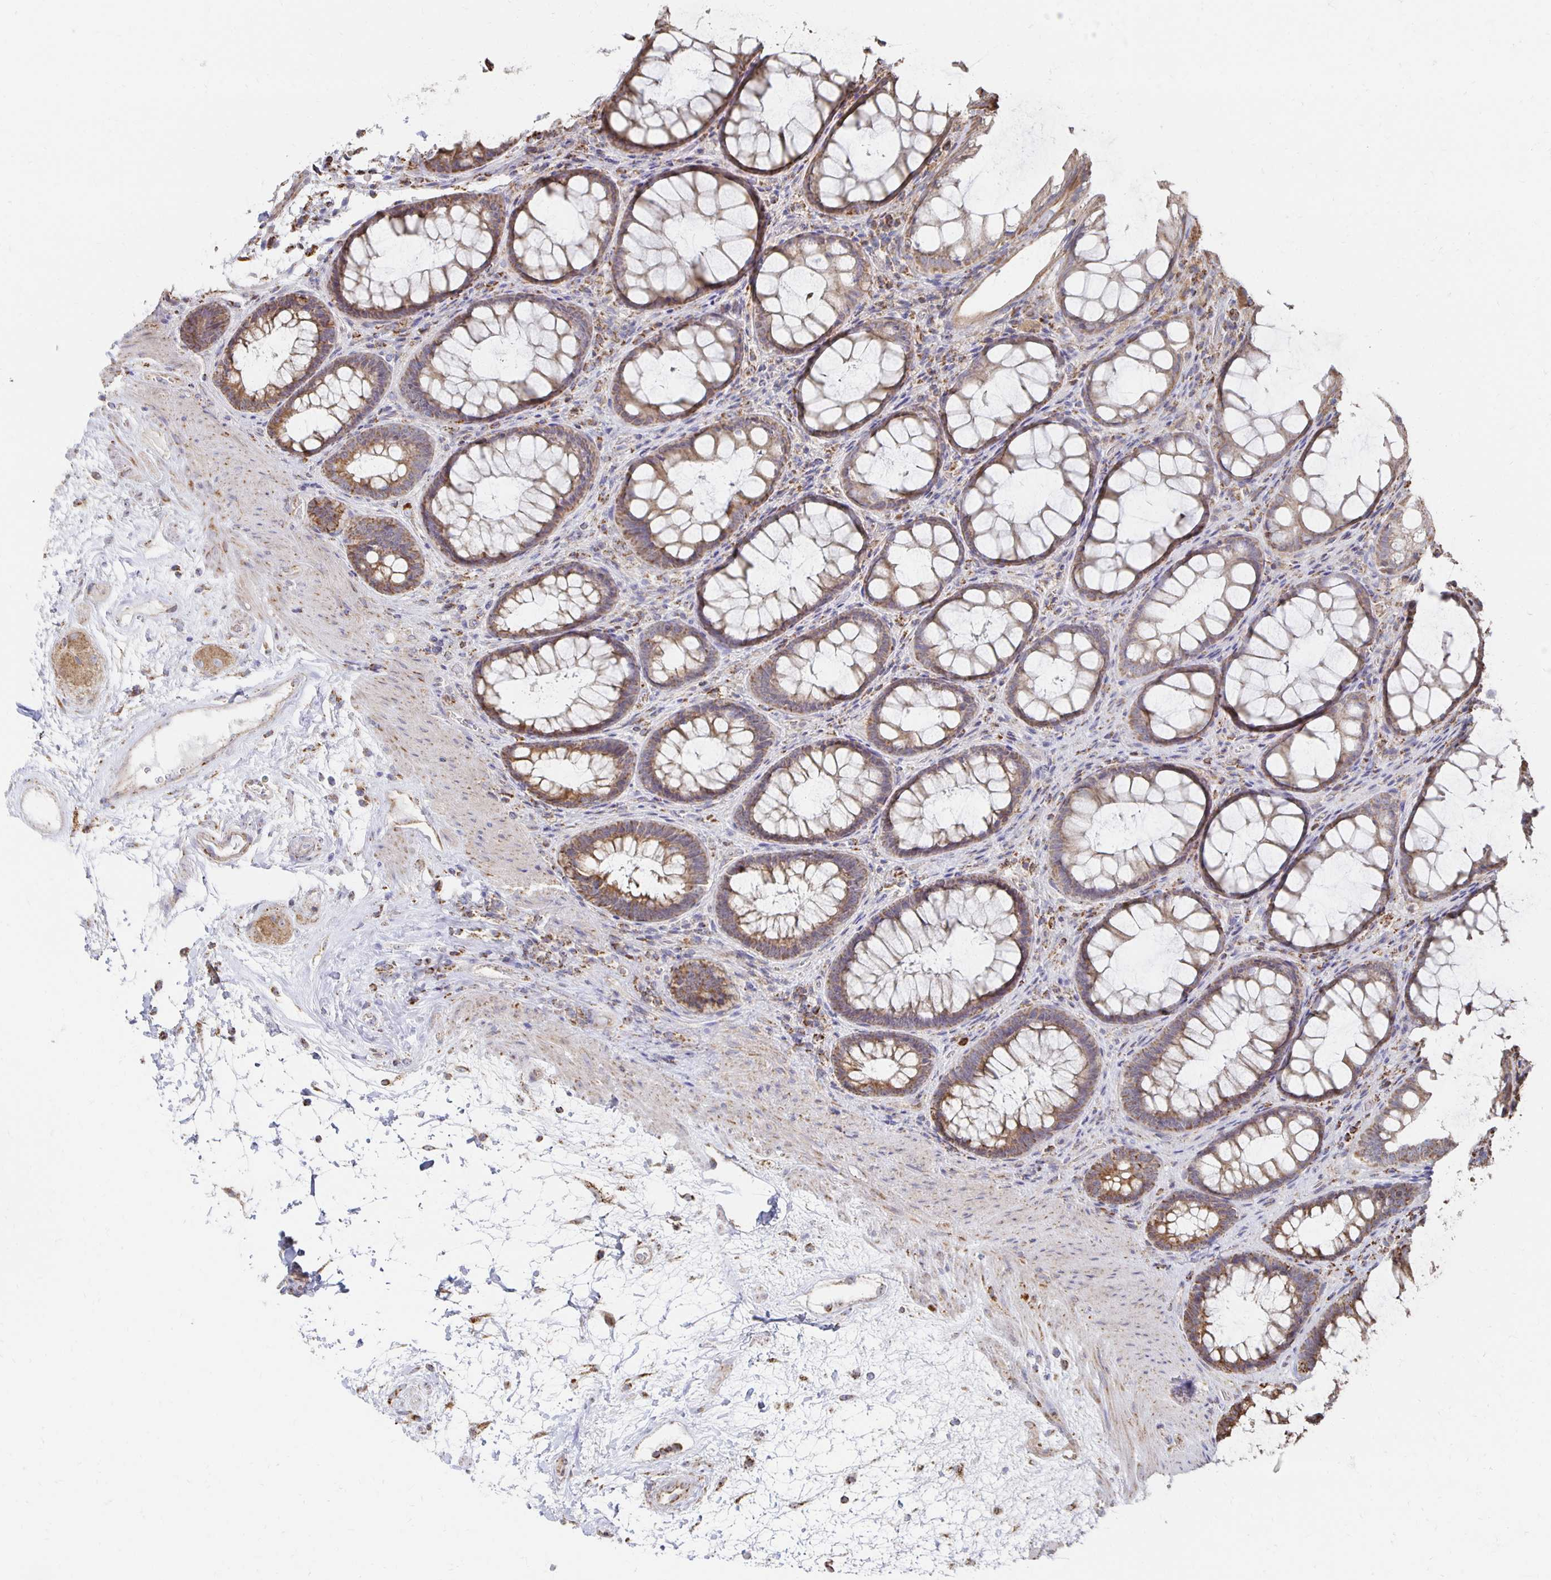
{"staining": {"intensity": "moderate", "quantity": ">75%", "location": "cytoplasmic/membranous"}, "tissue": "rectum", "cell_type": "Glandular cells", "image_type": "normal", "snomed": [{"axis": "morphology", "description": "Normal tissue, NOS"}, {"axis": "topography", "description": "Rectum"}], "caption": "Immunohistochemistry (IHC) photomicrograph of benign rectum: human rectum stained using immunohistochemistry (IHC) reveals medium levels of moderate protein expression localized specifically in the cytoplasmic/membranous of glandular cells, appearing as a cytoplasmic/membranous brown color.", "gene": "NKX2", "patient": {"sex": "male", "age": 72}}